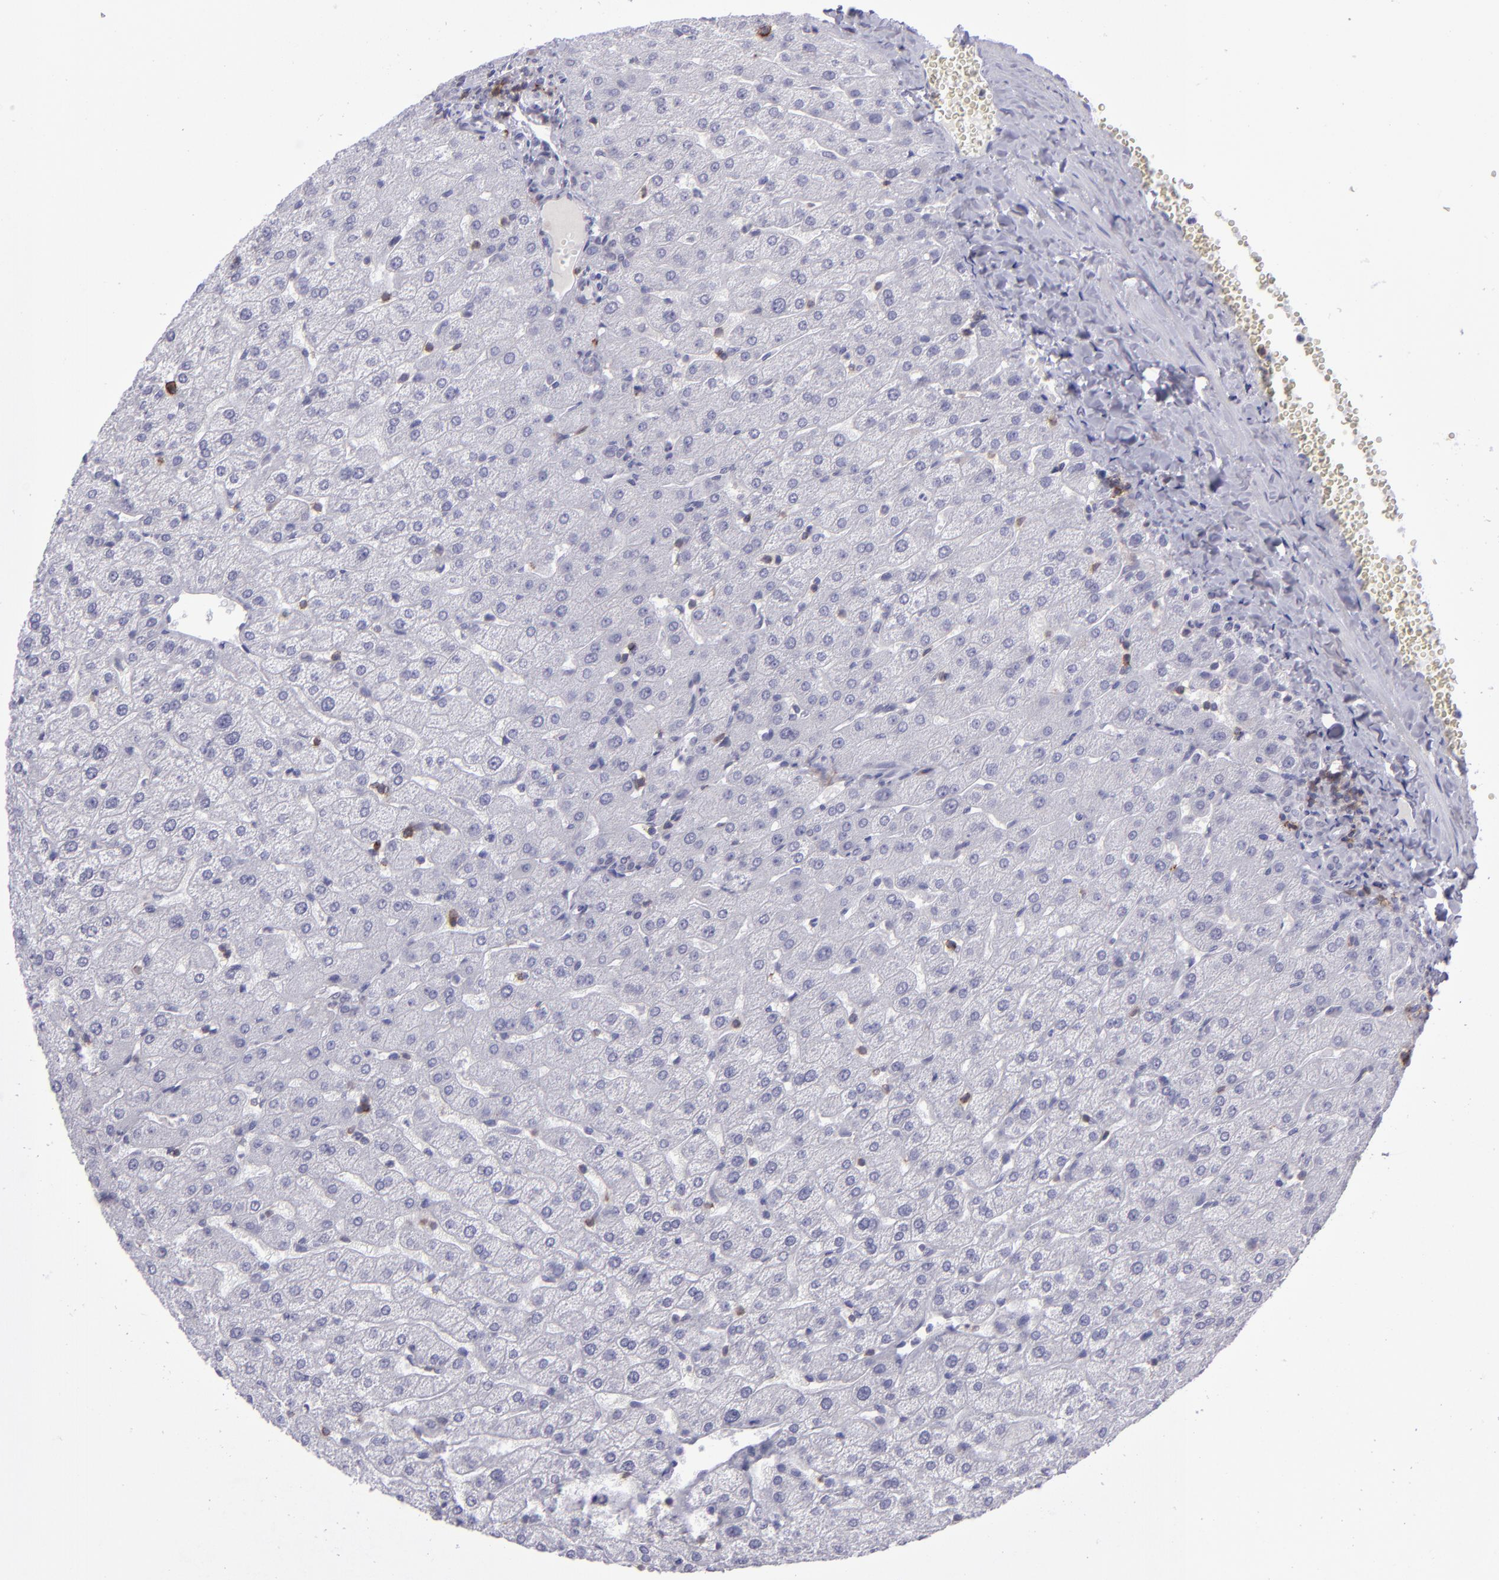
{"staining": {"intensity": "negative", "quantity": "none", "location": "none"}, "tissue": "liver", "cell_type": "Hepatocytes", "image_type": "normal", "snomed": [{"axis": "morphology", "description": "Normal tissue, NOS"}, {"axis": "morphology", "description": "Fibrosis, NOS"}, {"axis": "topography", "description": "Liver"}], "caption": "Immunohistochemistry (IHC) of normal liver displays no staining in hepatocytes. (Immunohistochemistry, brightfield microscopy, high magnification).", "gene": "CD48", "patient": {"sex": "female", "age": 29}}